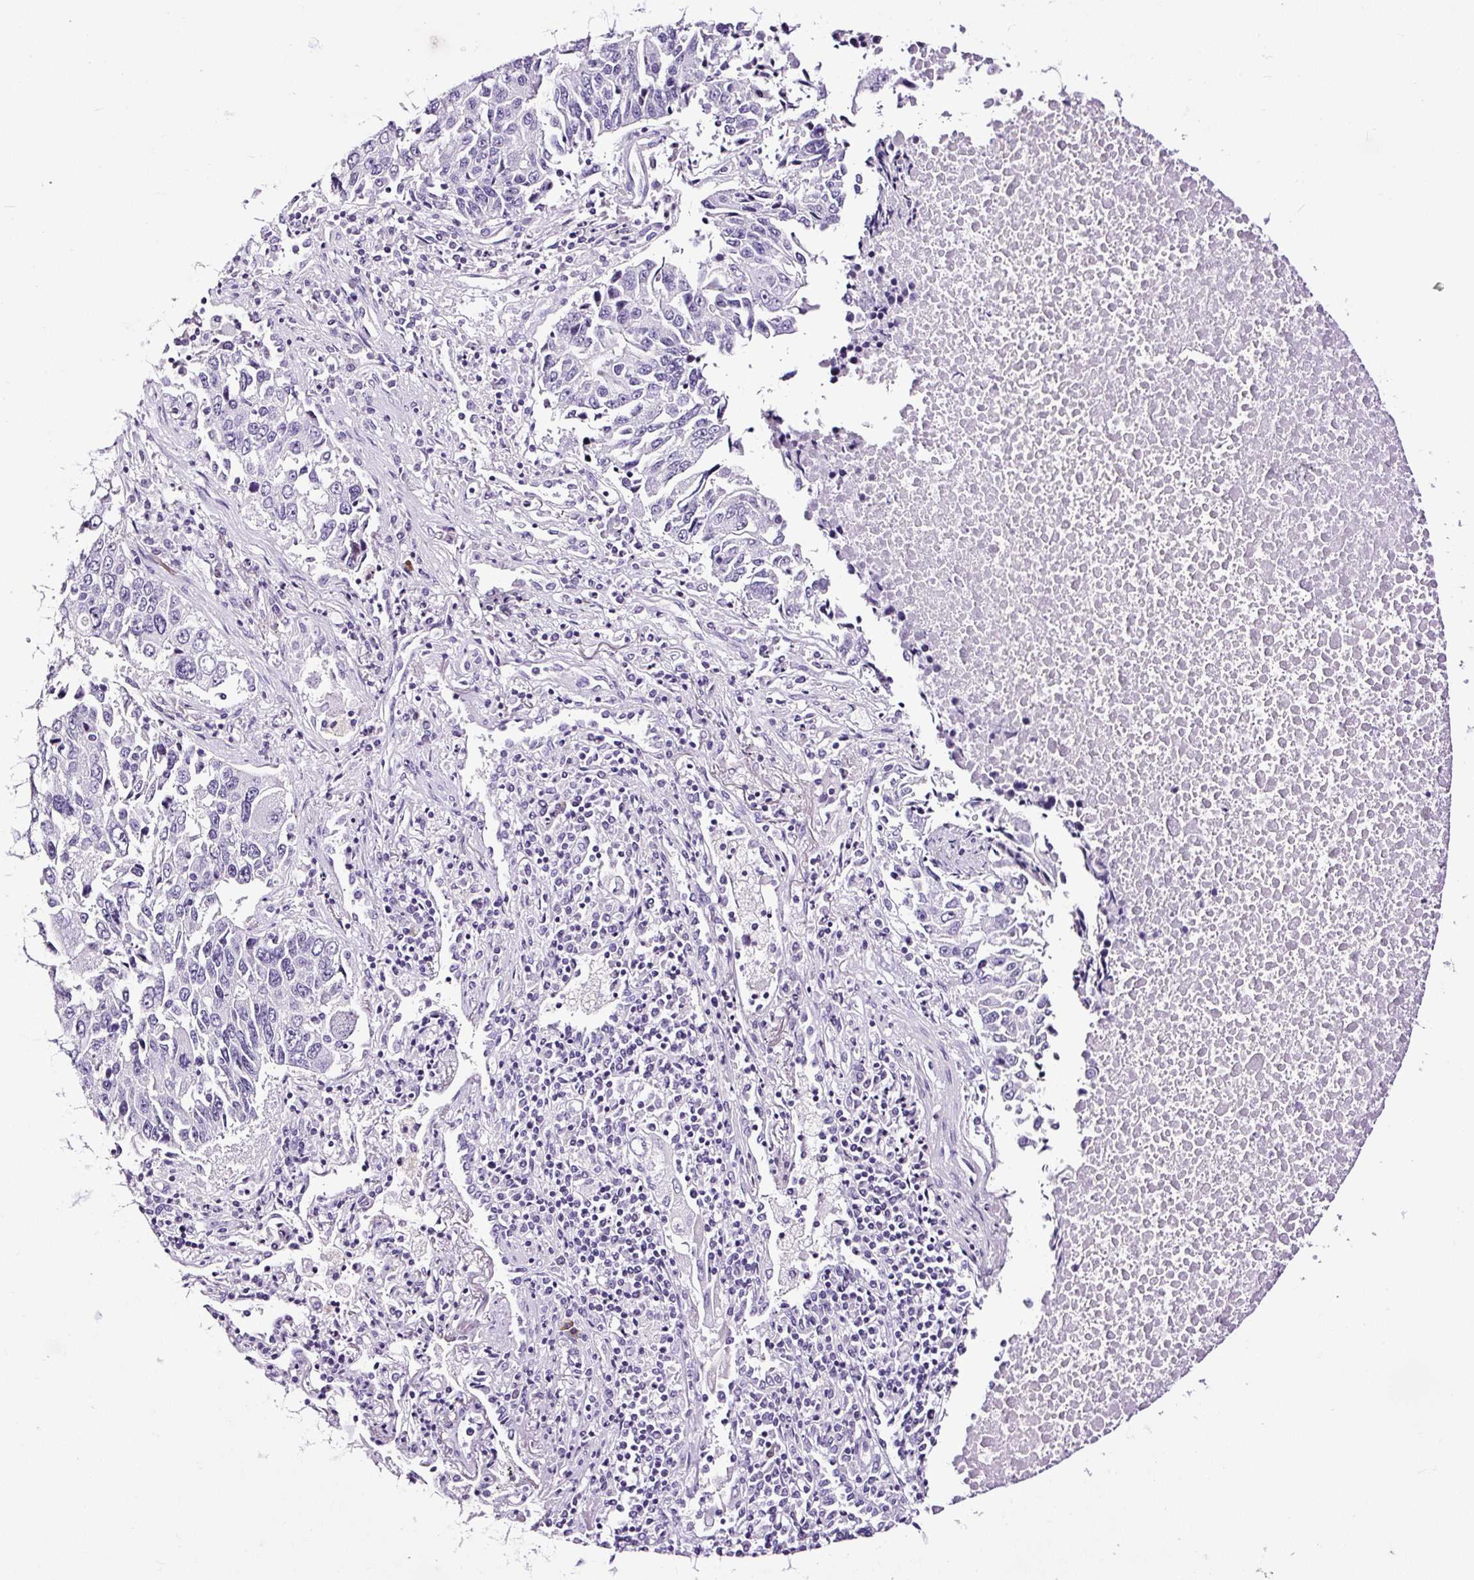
{"staining": {"intensity": "negative", "quantity": "none", "location": "none"}, "tissue": "lung cancer", "cell_type": "Tumor cells", "image_type": "cancer", "snomed": [{"axis": "morphology", "description": "Squamous cell carcinoma, NOS"}, {"axis": "topography", "description": "Lung"}], "caption": "Lung squamous cell carcinoma was stained to show a protein in brown. There is no significant positivity in tumor cells.", "gene": "NPHS2", "patient": {"sex": "female", "age": 66}}